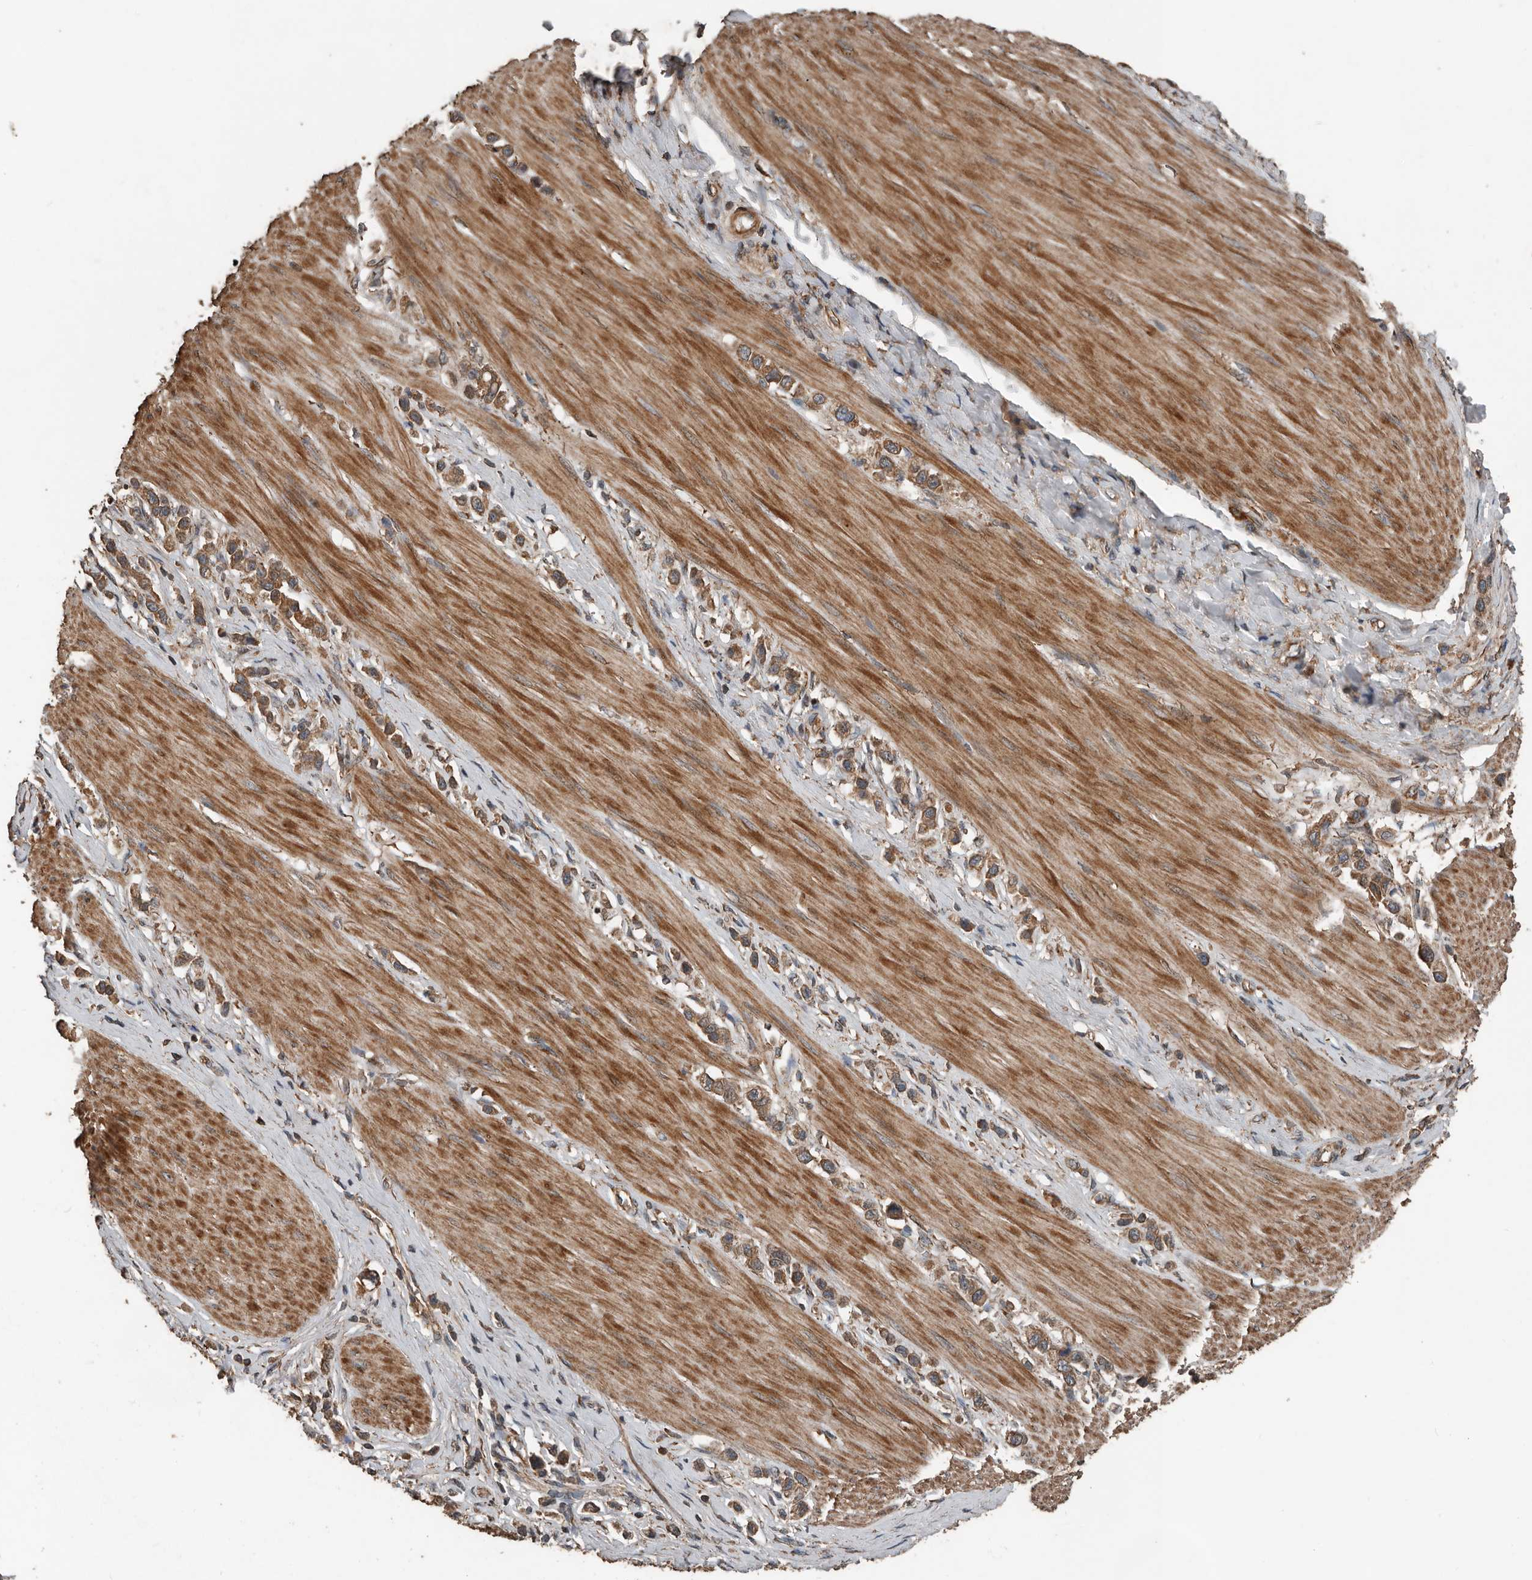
{"staining": {"intensity": "moderate", "quantity": ">75%", "location": "cytoplasmic/membranous"}, "tissue": "stomach cancer", "cell_type": "Tumor cells", "image_type": "cancer", "snomed": [{"axis": "morphology", "description": "Adenocarcinoma, NOS"}, {"axis": "topography", "description": "Stomach"}], "caption": "The histopathology image exhibits a brown stain indicating the presence of a protein in the cytoplasmic/membranous of tumor cells in stomach cancer. (brown staining indicates protein expression, while blue staining denotes nuclei).", "gene": "RNF207", "patient": {"sex": "female", "age": 65}}